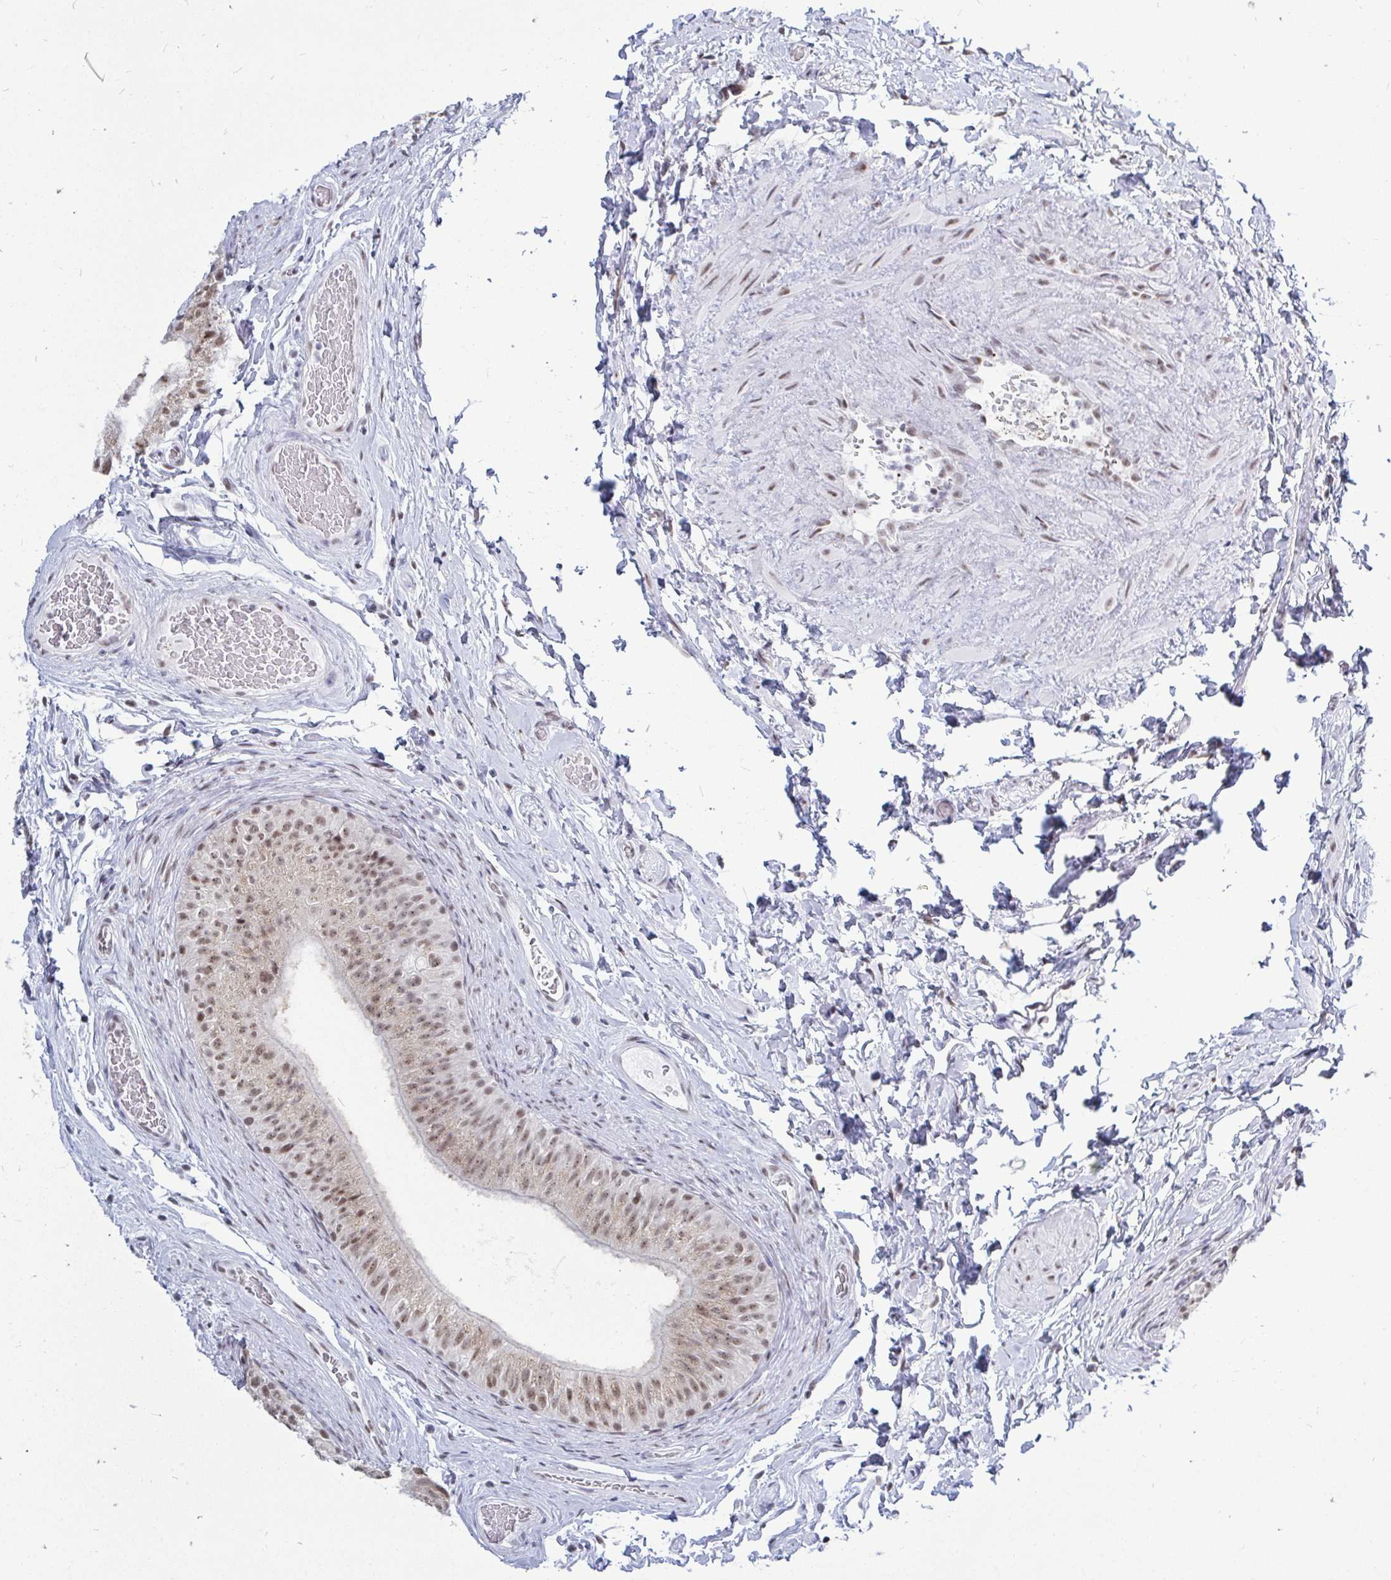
{"staining": {"intensity": "moderate", "quantity": ">75%", "location": "cytoplasmic/membranous,nuclear"}, "tissue": "epididymis", "cell_type": "Glandular cells", "image_type": "normal", "snomed": [{"axis": "morphology", "description": "Normal tissue, NOS"}, {"axis": "topography", "description": "Epididymis, spermatic cord, NOS"}, {"axis": "topography", "description": "Epididymis"}], "caption": "DAB (3,3'-diaminobenzidine) immunohistochemical staining of unremarkable human epididymis displays moderate cytoplasmic/membranous,nuclear protein staining in approximately >75% of glandular cells.", "gene": "TRIP12", "patient": {"sex": "male", "age": 31}}